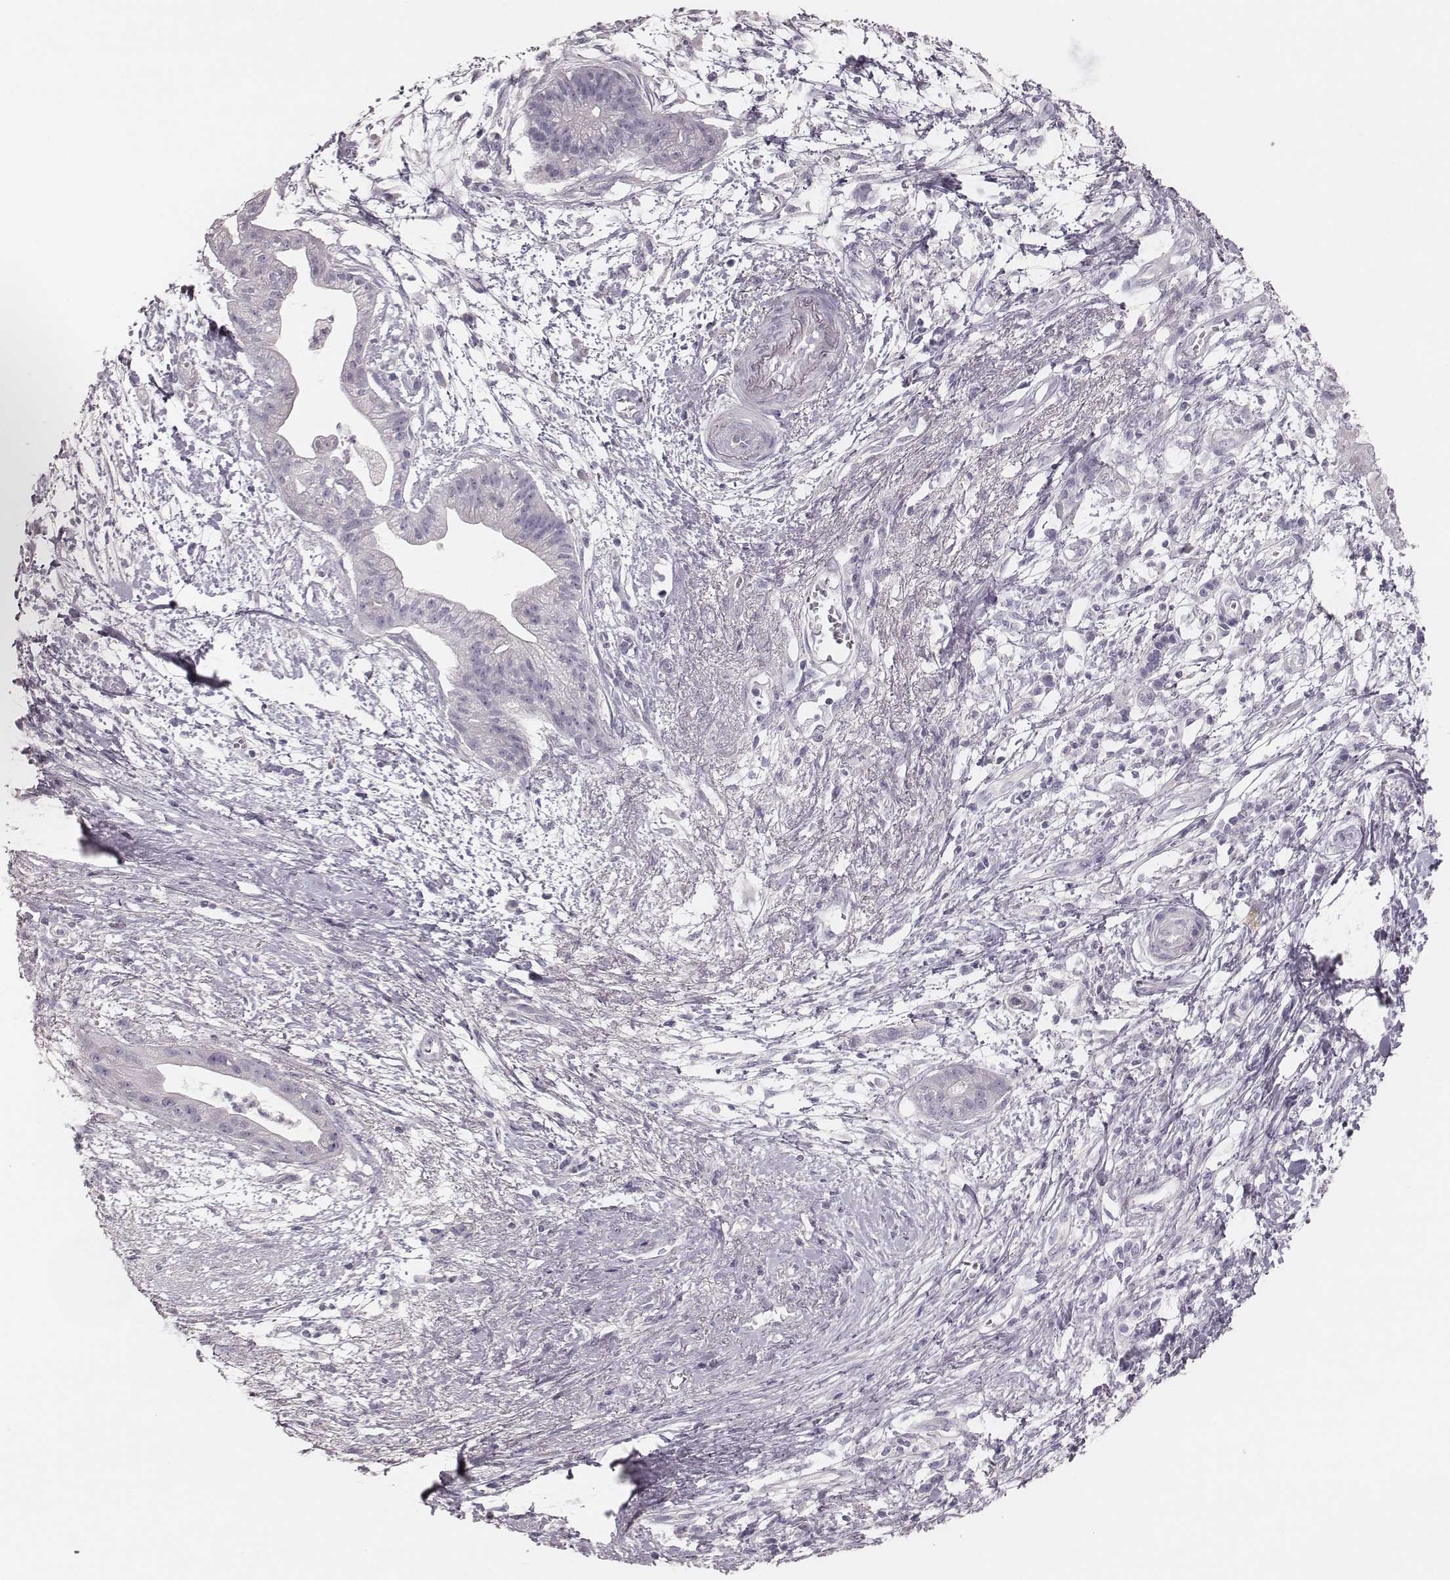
{"staining": {"intensity": "negative", "quantity": "none", "location": "none"}, "tissue": "pancreatic cancer", "cell_type": "Tumor cells", "image_type": "cancer", "snomed": [{"axis": "morphology", "description": "Normal tissue, NOS"}, {"axis": "morphology", "description": "Adenocarcinoma, NOS"}, {"axis": "topography", "description": "Lymph node"}, {"axis": "topography", "description": "Pancreas"}], "caption": "An image of pancreatic cancer stained for a protein exhibits no brown staining in tumor cells.", "gene": "ZP4", "patient": {"sex": "female", "age": 58}}